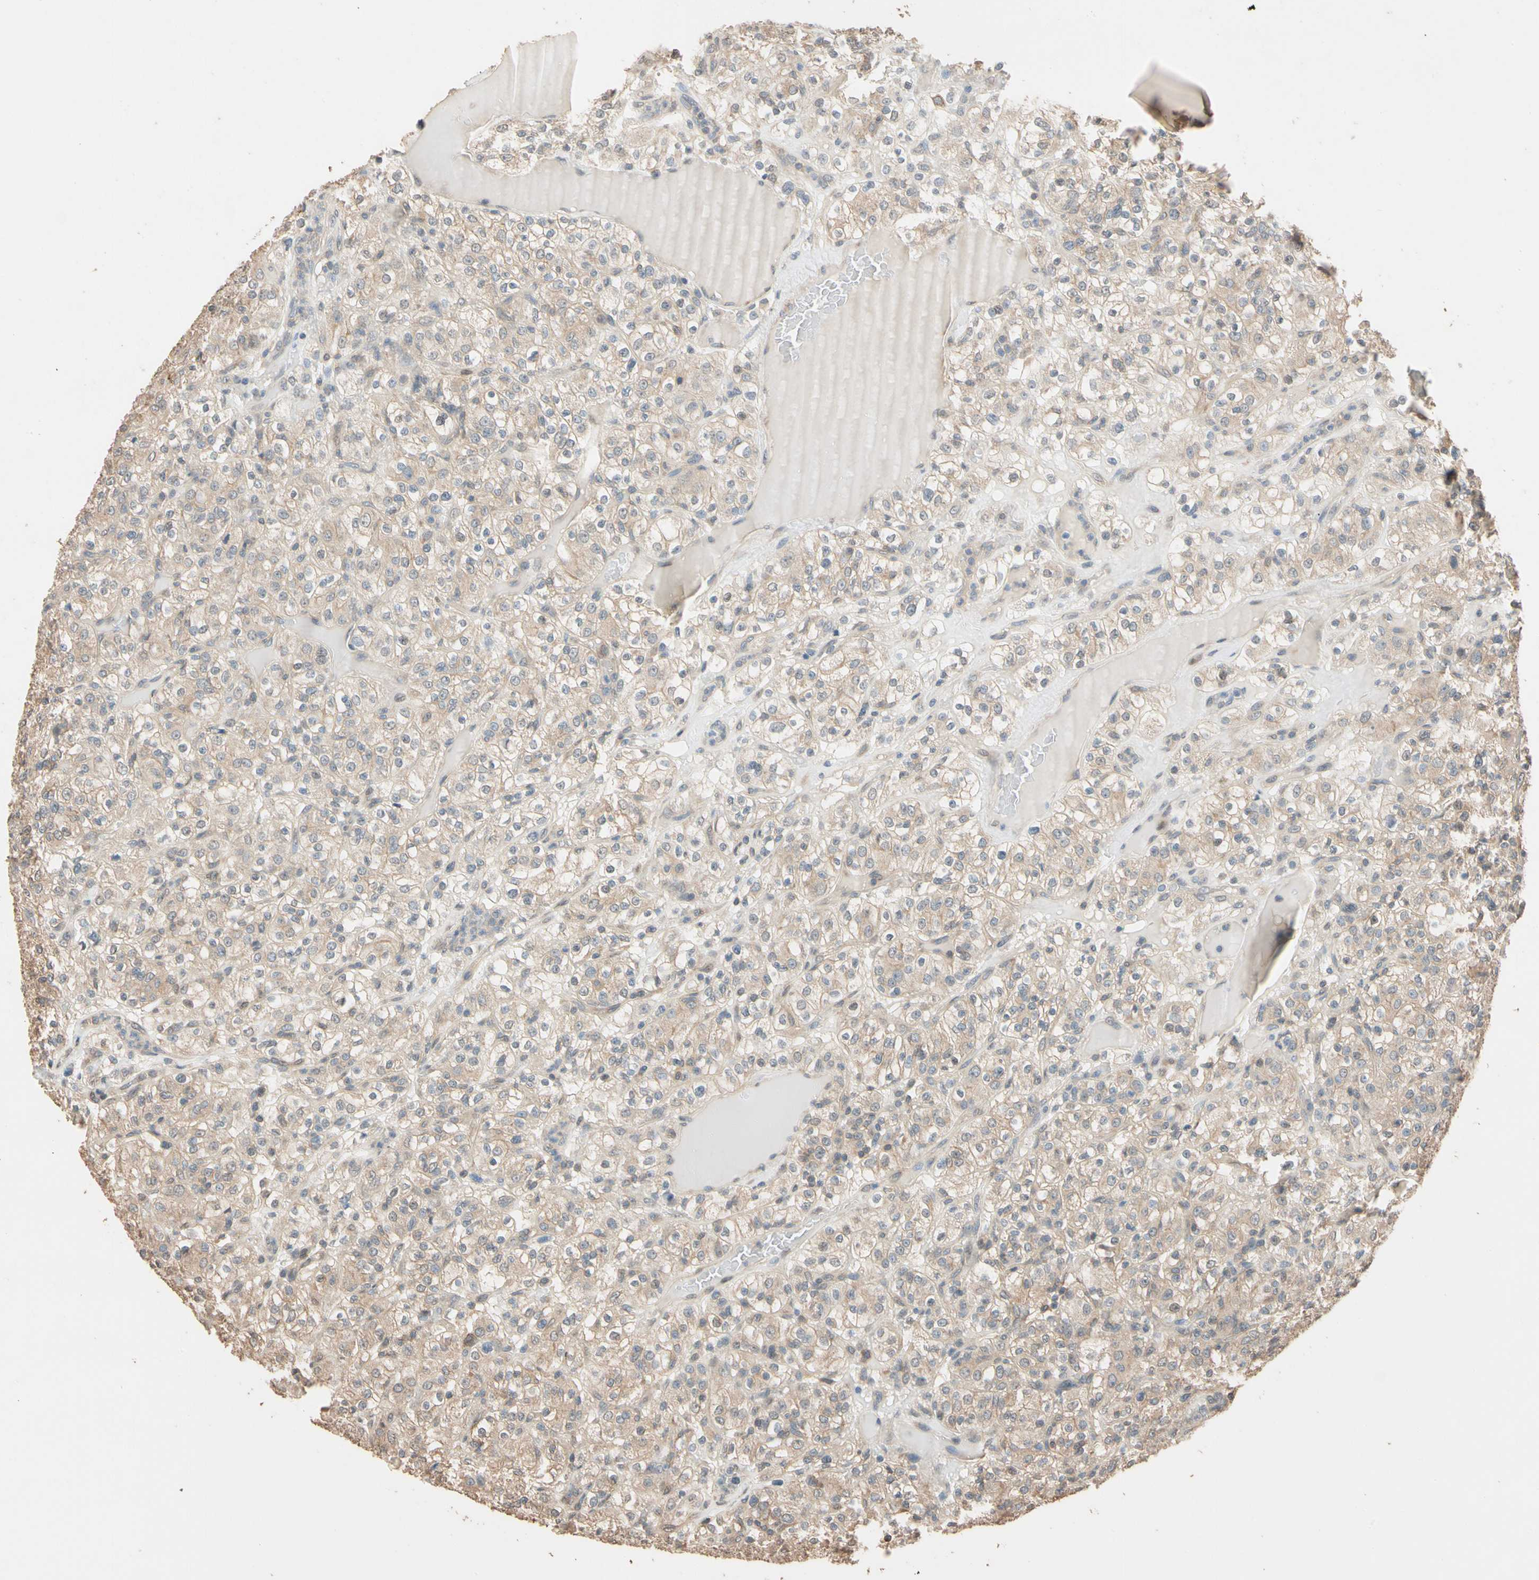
{"staining": {"intensity": "weak", "quantity": ">75%", "location": "cytoplasmic/membranous"}, "tissue": "renal cancer", "cell_type": "Tumor cells", "image_type": "cancer", "snomed": [{"axis": "morphology", "description": "Normal tissue, NOS"}, {"axis": "morphology", "description": "Adenocarcinoma, NOS"}, {"axis": "topography", "description": "Kidney"}], "caption": "An immunohistochemistry (IHC) photomicrograph of tumor tissue is shown. Protein staining in brown highlights weak cytoplasmic/membranous positivity in adenocarcinoma (renal) within tumor cells. Immunohistochemistry (ihc) stains the protein in brown and the nuclei are stained blue.", "gene": "MAP3K7", "patient": {"sex": "female", "age": 72}}